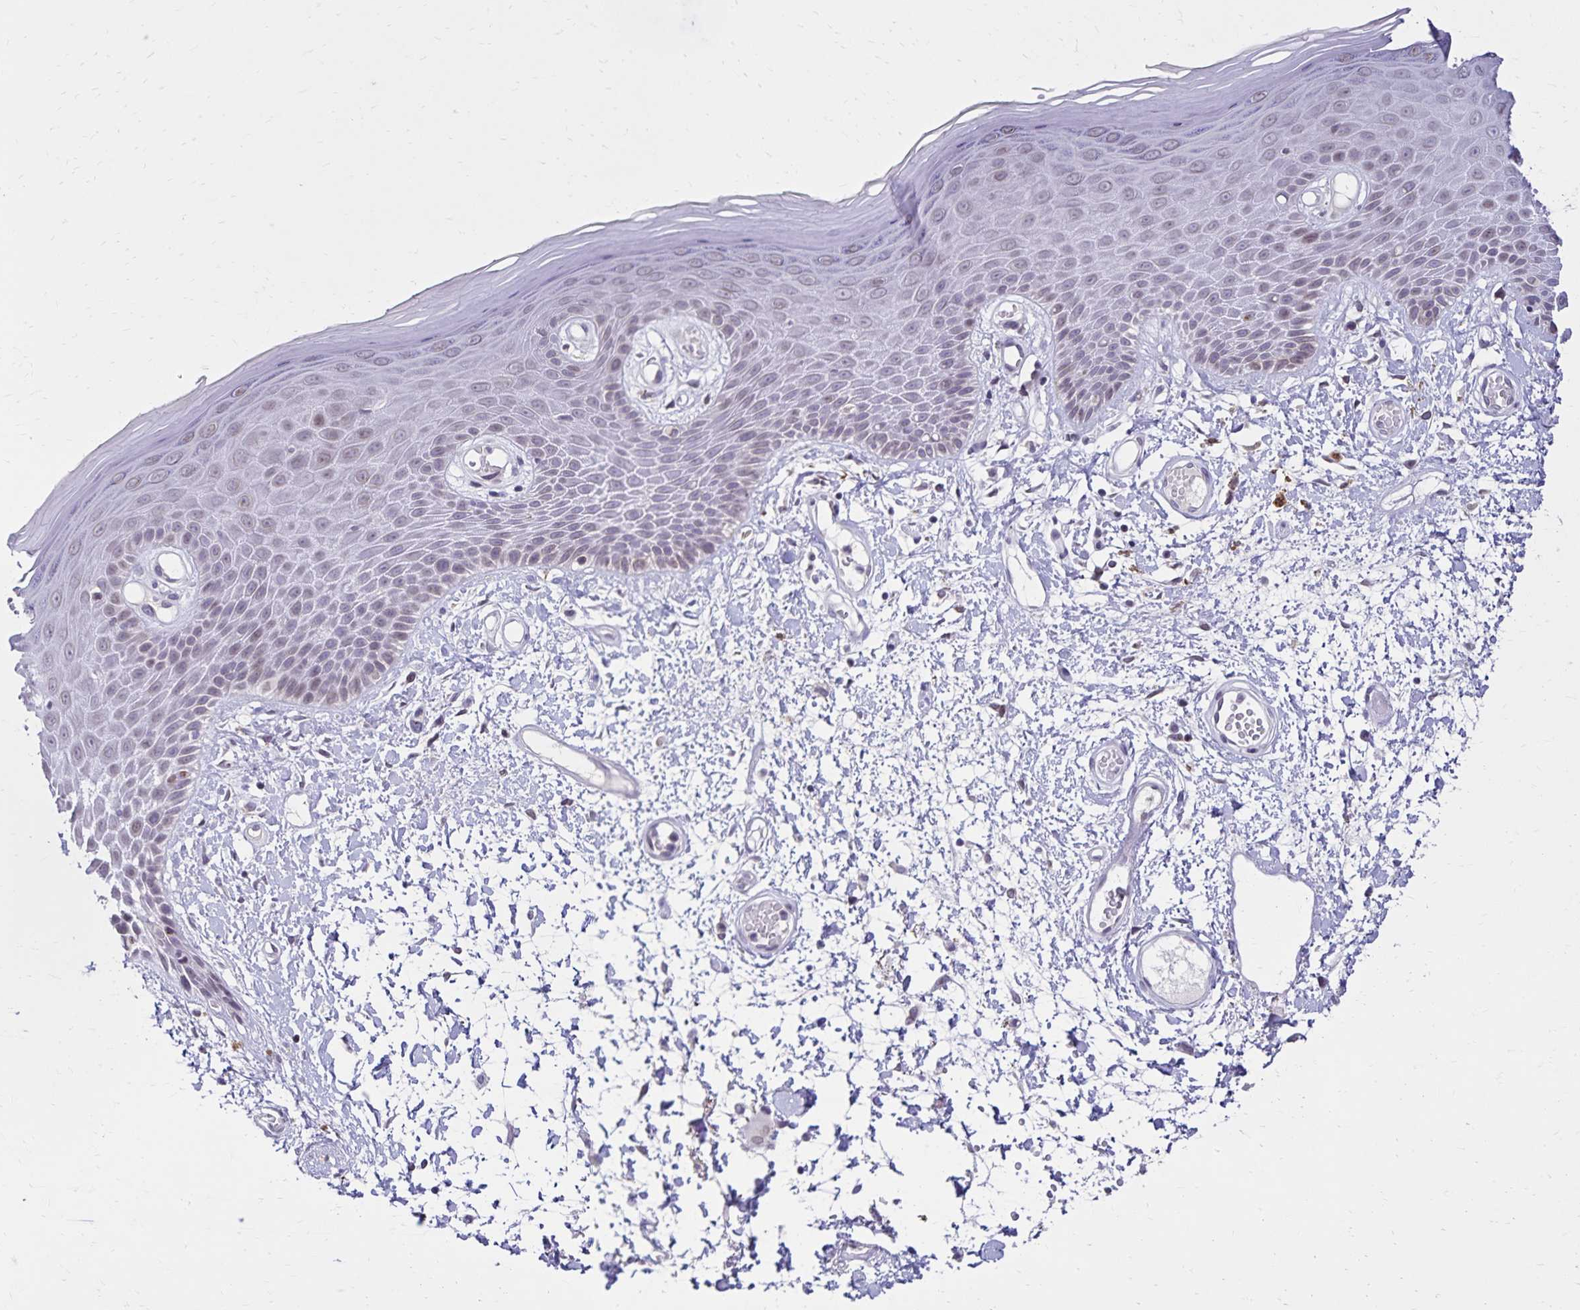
{"staining": {"intensity": "negative", "quantity": "none", "location": "none"}, "tissue": "skin", "cell_type": "Epidermal cells", "image_type": "normal", "snomed": [{"axis": "morphology", "description": "Normal tissue, NOS"}, {"axis": "topography", "description": "Anal"}, {"axis": "topography", "description": "Peripheral nerve tissue"}], "caption": "DAB immunohistochemical staining of normal human skin shows no significant positivity in epidermal cells. Nuclei are stained in blue.", "gene": "FAM166C", "patient": {"sex": "male", "age": 78}}